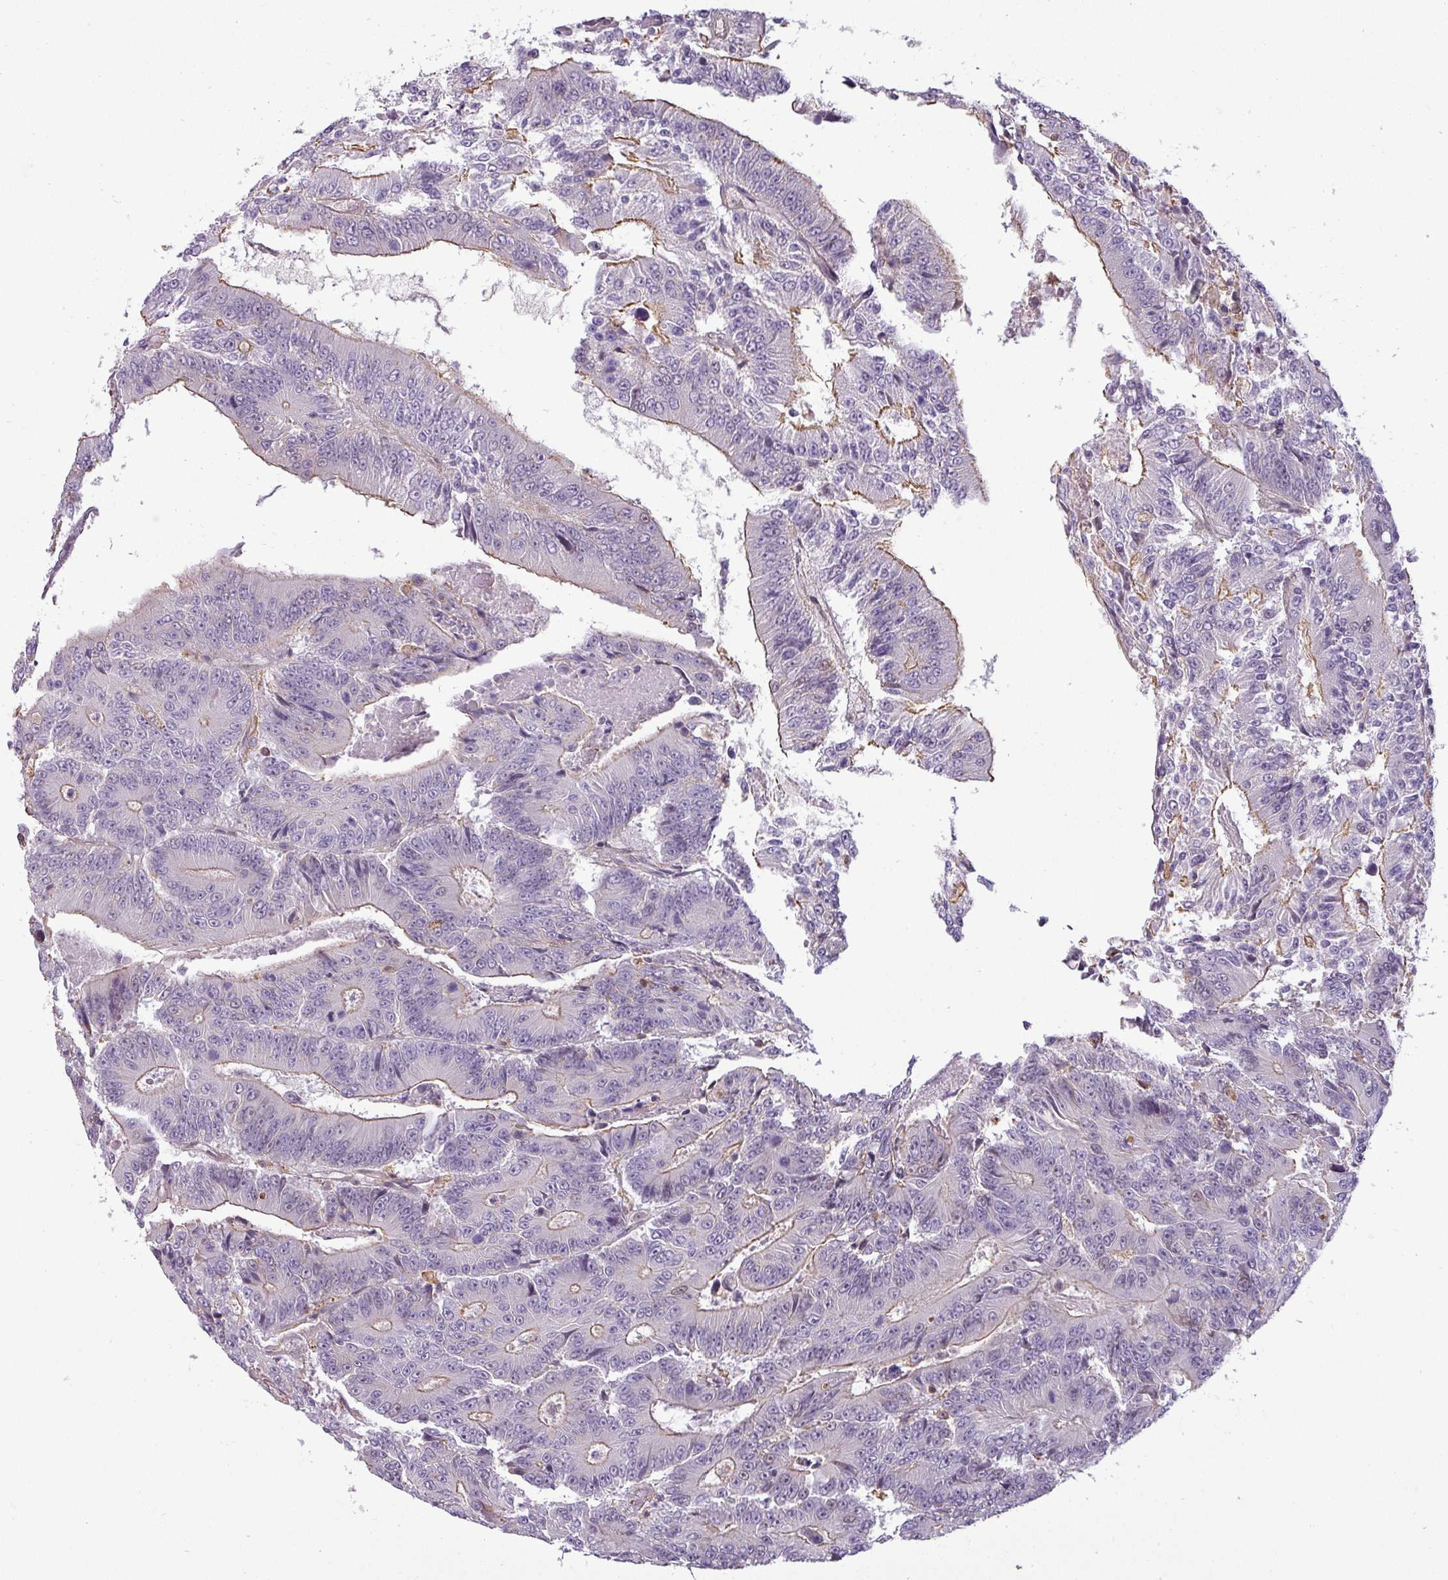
{"staining": {"intensity": "negative", "quantity": "none", "location": "none"}, "tissue": "colorectal cancer", "cell_type": "Tumor cells", "image_type": "cancer", "snomed": [{"axis": "morphology", "description": "Adenocarcinoma, NOS"}, {"axis": "topography", "description": "Colon"}], "caption": "Immunohistochemistry (IHC) of human colorectal cancer (adenocarcinoma) displays no staining in tumor cells.", "gene": "ZNF835", "patient": {"sex": "male", "age": 83}}